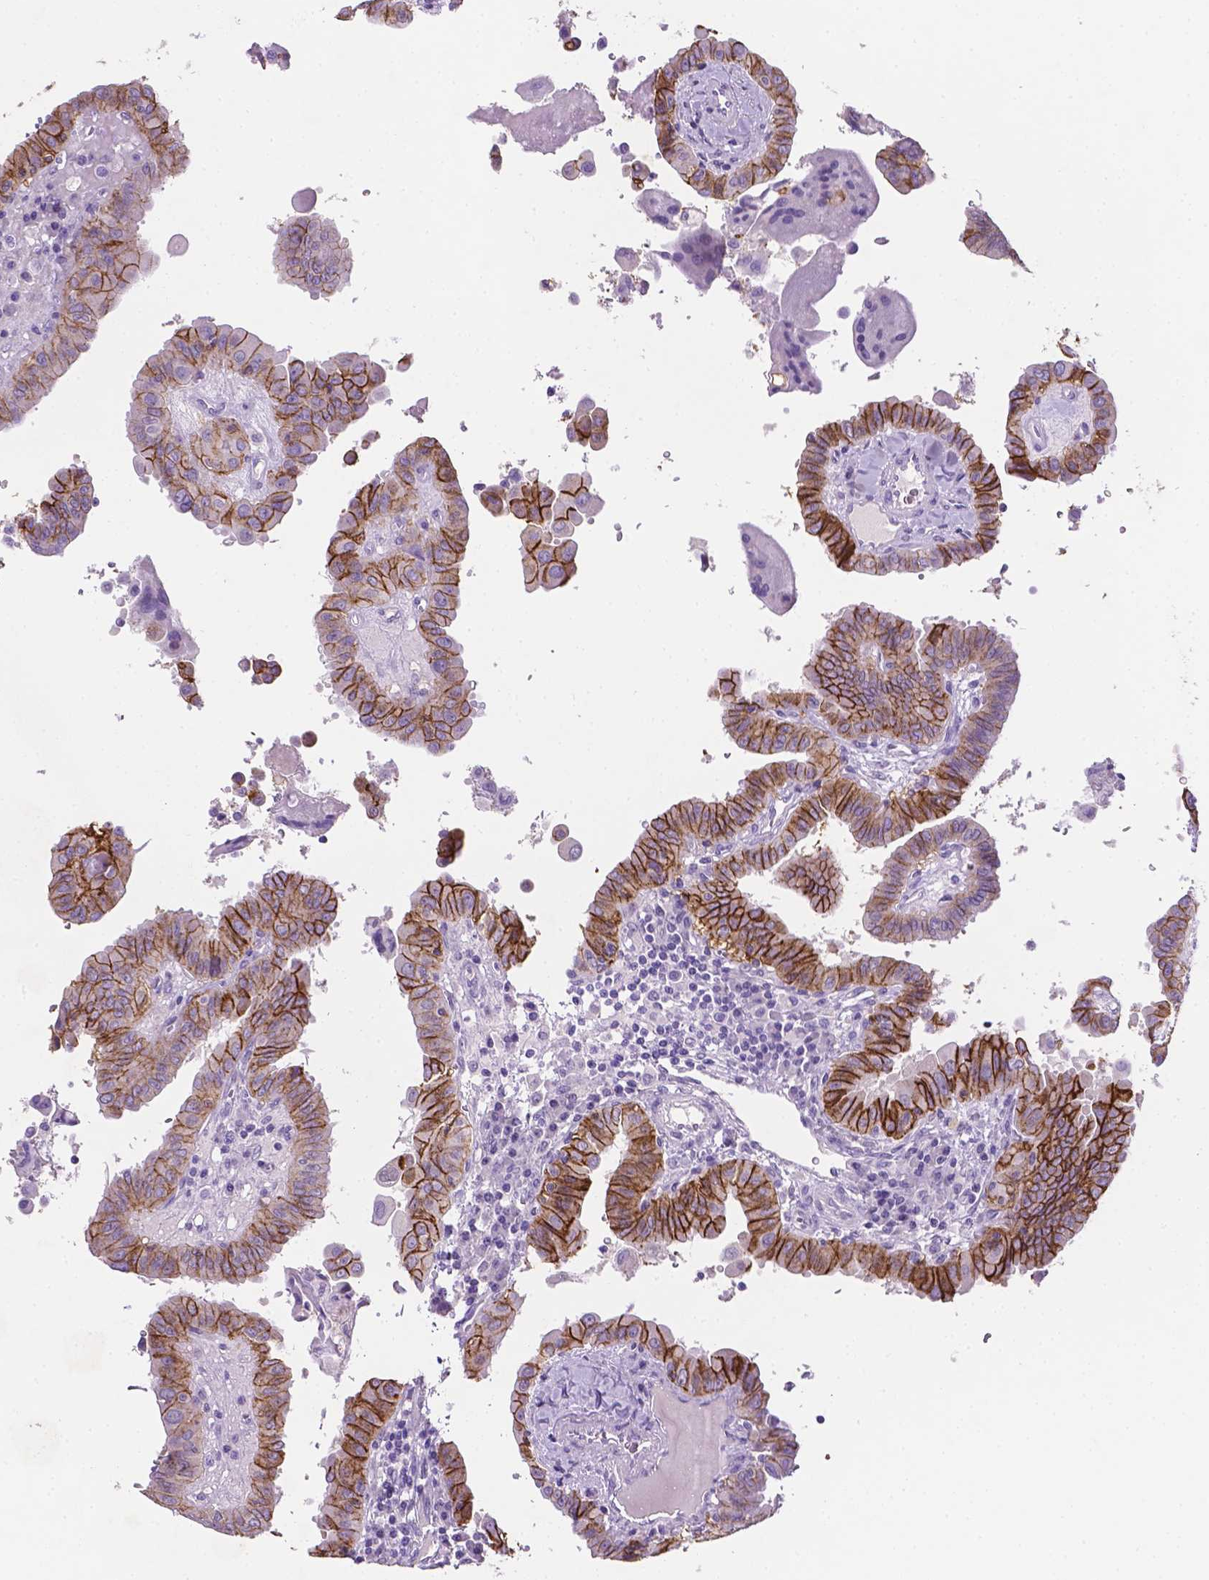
{"staining": {"intensity": "strong", "quantity": "25%-75%", "location": "cytoplasmic/membranous"}, "tissue": "thyroid cancer", "cell_type": "Tumor cells", "image_type": "cancer", "snomed": [{"axis": "morphology", "description": "Papillary adenocarcinoma, NOS"}, {"axis": "topography", "description": "Thyroid gland"}], "caption": "Thyroid cancer (papillary adenocarcinoma) stained with a protein marker demonstrates strong staining in tumor cells.", "gene": "TACSTD2", "patient": {"sex": "female", "age": 37}}